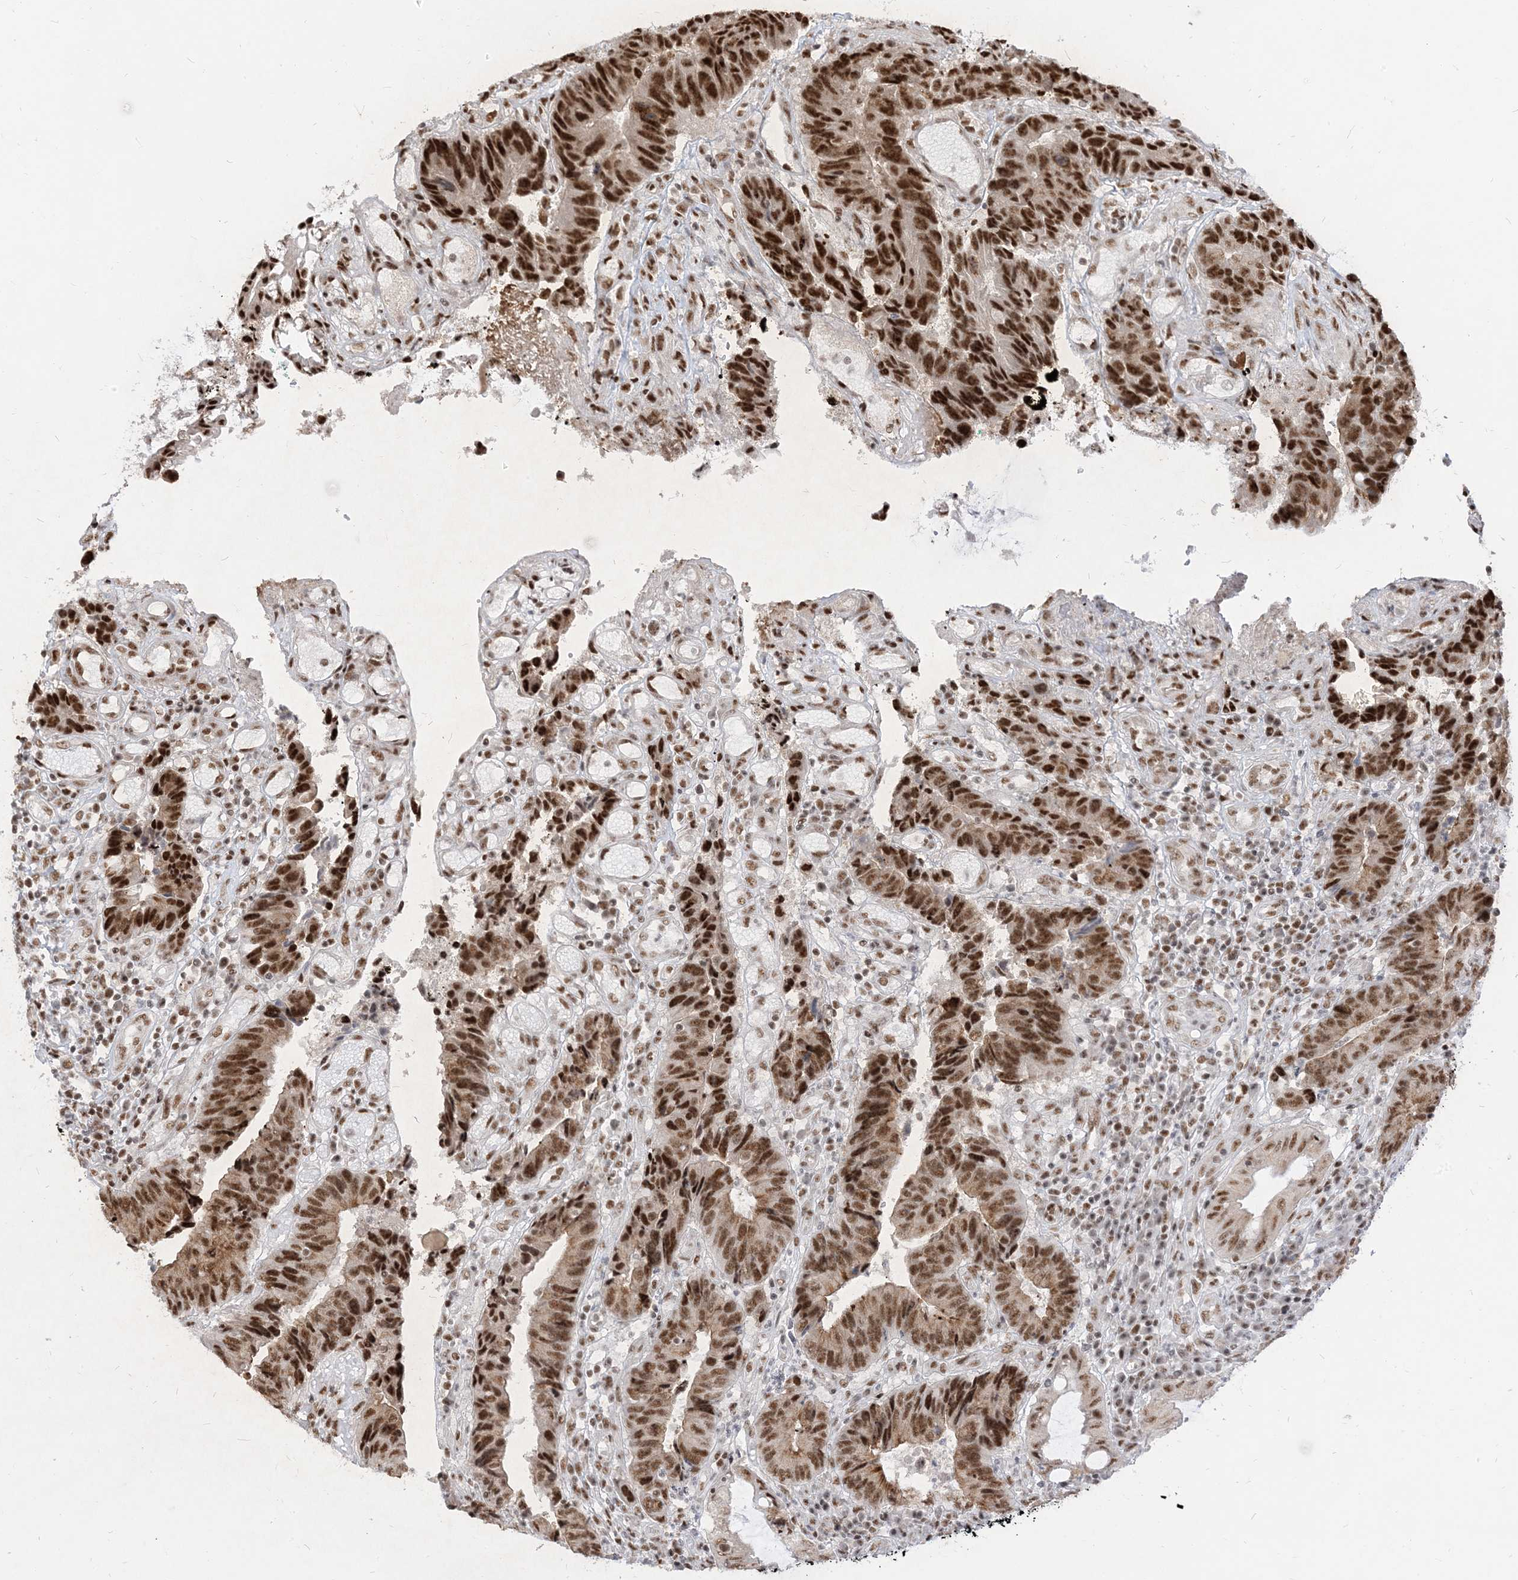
{"staining": {"intensity": "strong", "quantity": ">75%", "location": "nuclear"}, "tissue": "colorectal cancer", "cell_type": "Tumor cells", "image_type": "cancer", "snomed": [{"axis": "morphology", "description": "Adenocarcinoma, NOS"}, {"axis": "topography", "description": "Rectum"}], "caption": "Brown immunohistochemical staining in human colorectal adenocarcinoma reveals strong nuclear expression in approximately >75% of tumor cells.", "gene": "ARGLU1", "patient": {"sex": "male", "age": 84}}